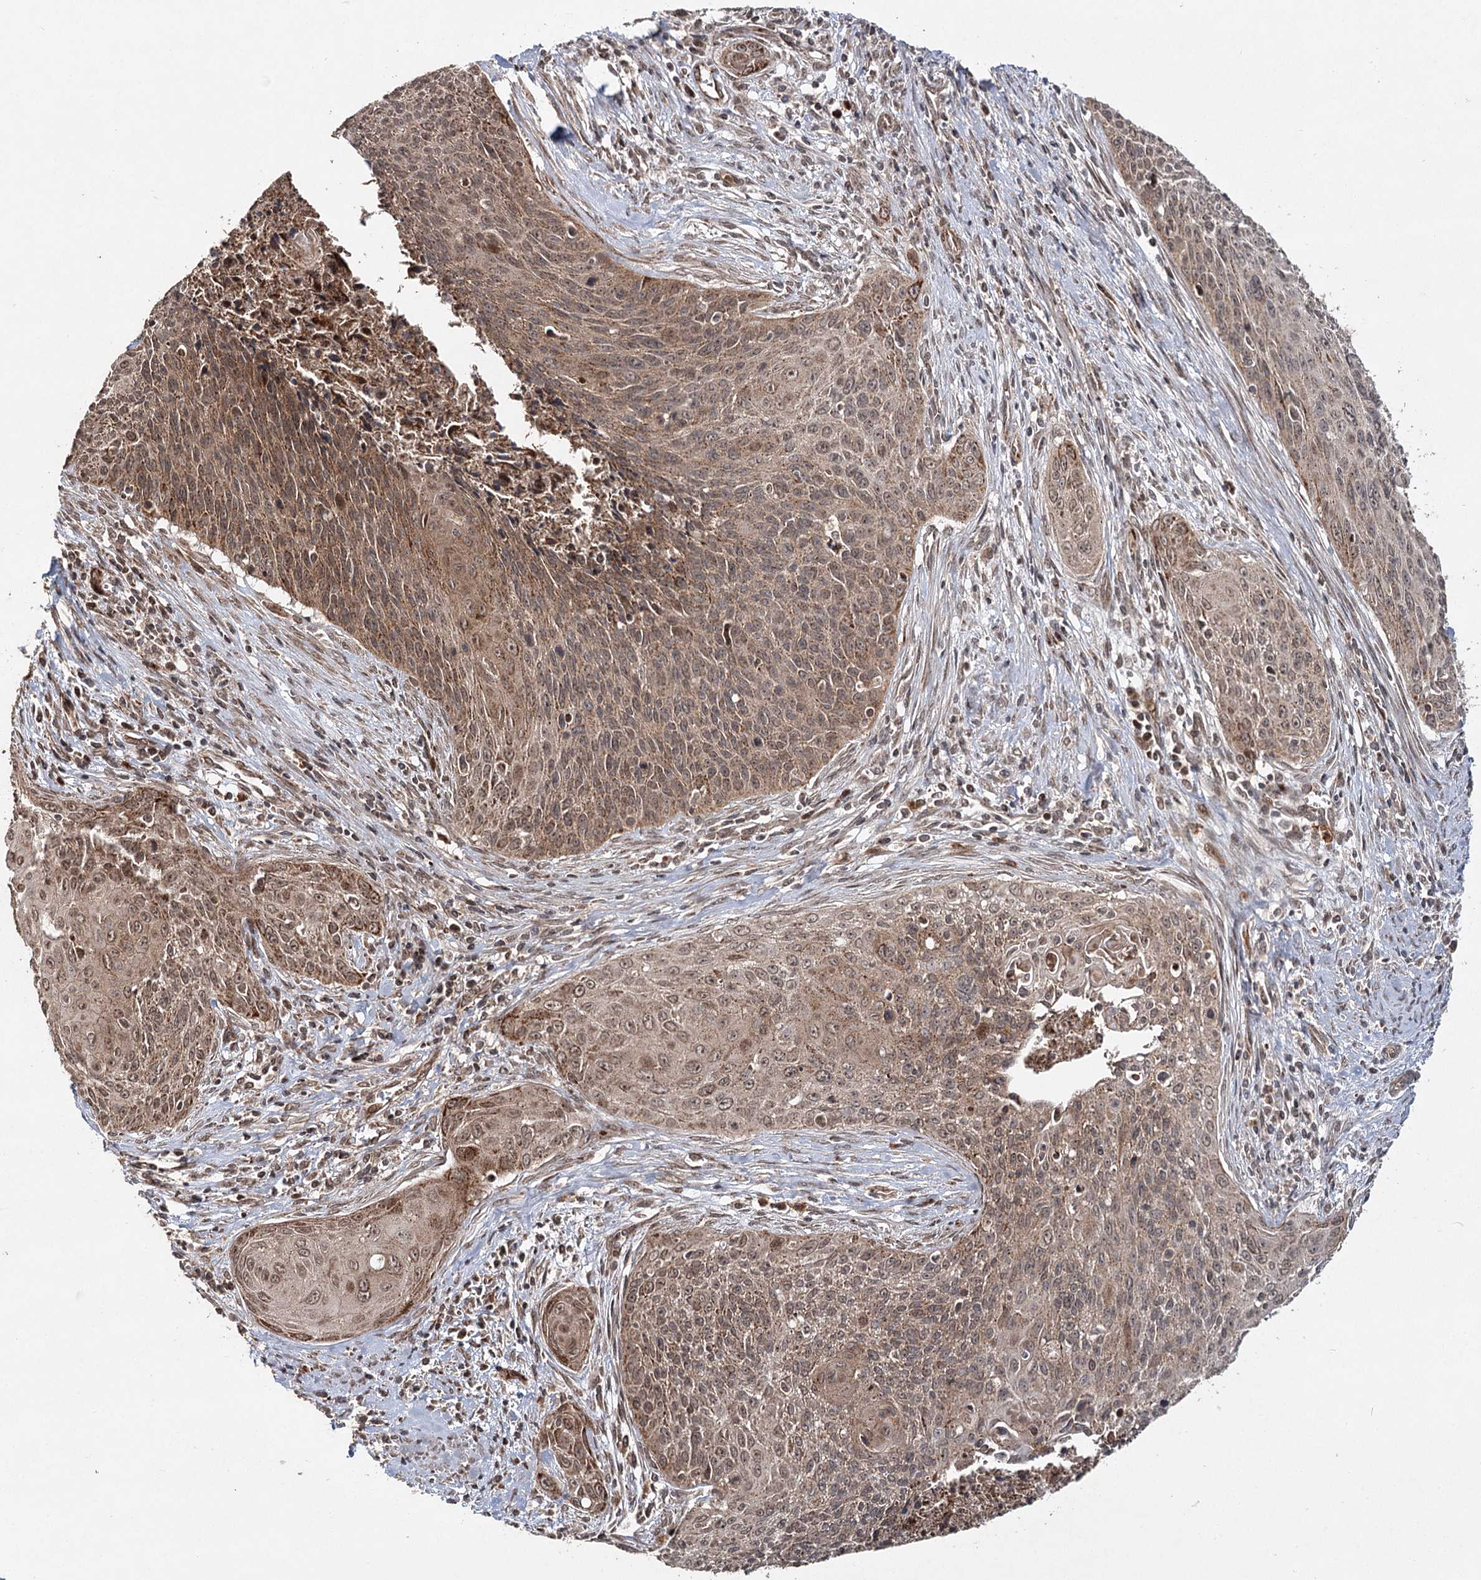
{"staining": {"intensity": "moderate", "quantity": ">75%", "location": "cytoplasmic/membranous,nuclear"}, "tissue": "cervical cancer", "cell_type": "Tumor cells", "image_type": "cancer", "snomed": [{"axis": "morphology", "description": "Squamous cell carcinoma, NOS"}, {"axis": "topography", "description": "Cervix"}], "caption": "Cervical cancer stained with DAB immunohistochemistry shows medium levels of moderate cytoplasmic/membranous and nuclear positivity in about >75% of tumor cells. (DAB = brown stain, brightfield microscopy at high magnification).", "gene": "ZNRF3", "patient": {"sex": "female", "age": 55}}